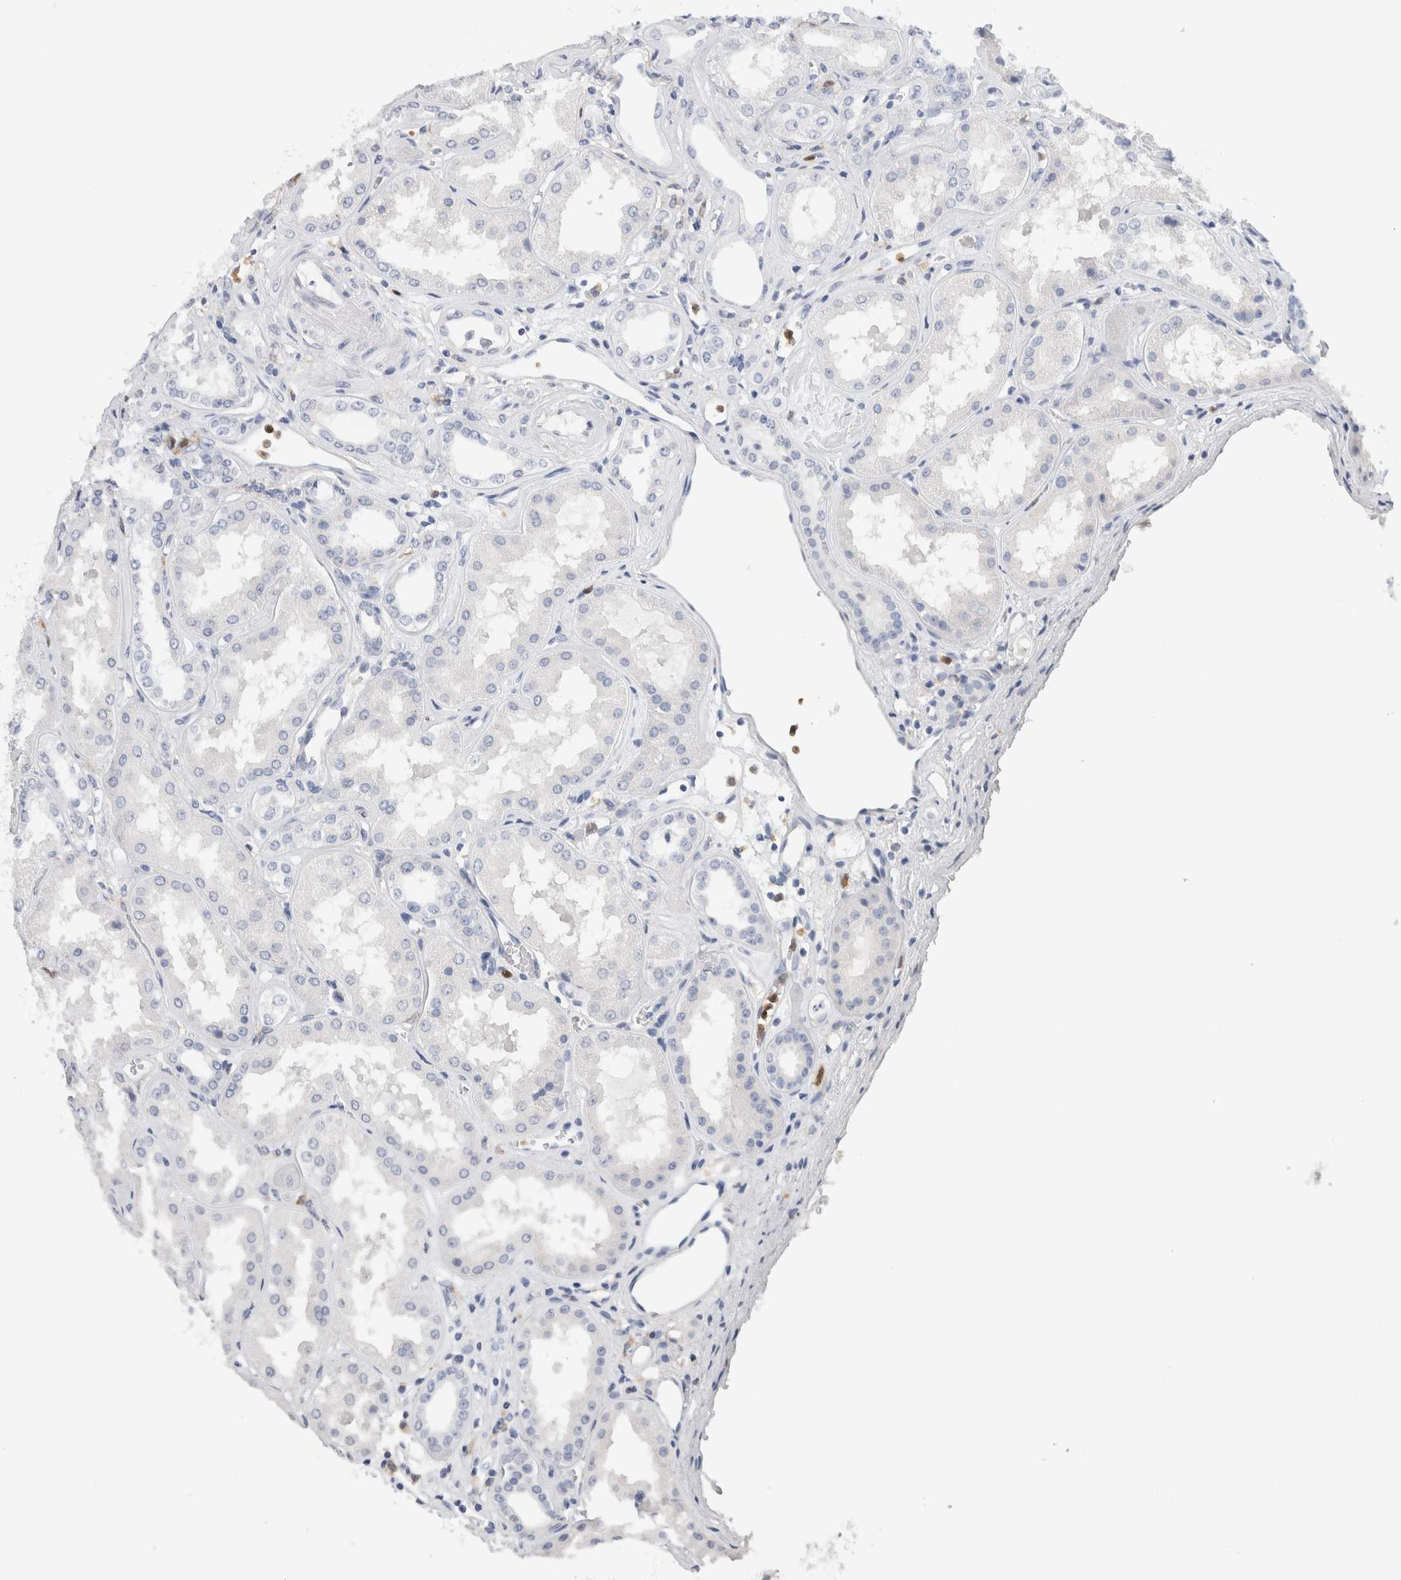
{"staining": {"intensity": "negative", "quantity": "none", "location": "none"}, "tissue": "kidney", "cell_type": "Cells in glomeruli", "image_type": "normal", "snomed": [{"axis": "morphology", "description": "Normal tissue, NOS"}, {"axis": "topography", "description": "Kidney"}], "caption": "Protein analysis of unremarkable kidney exhibits no significant positivity in cells in glomeruli.", "gene": "NCF2", "patient": {"sex": "female", "age": 56}}